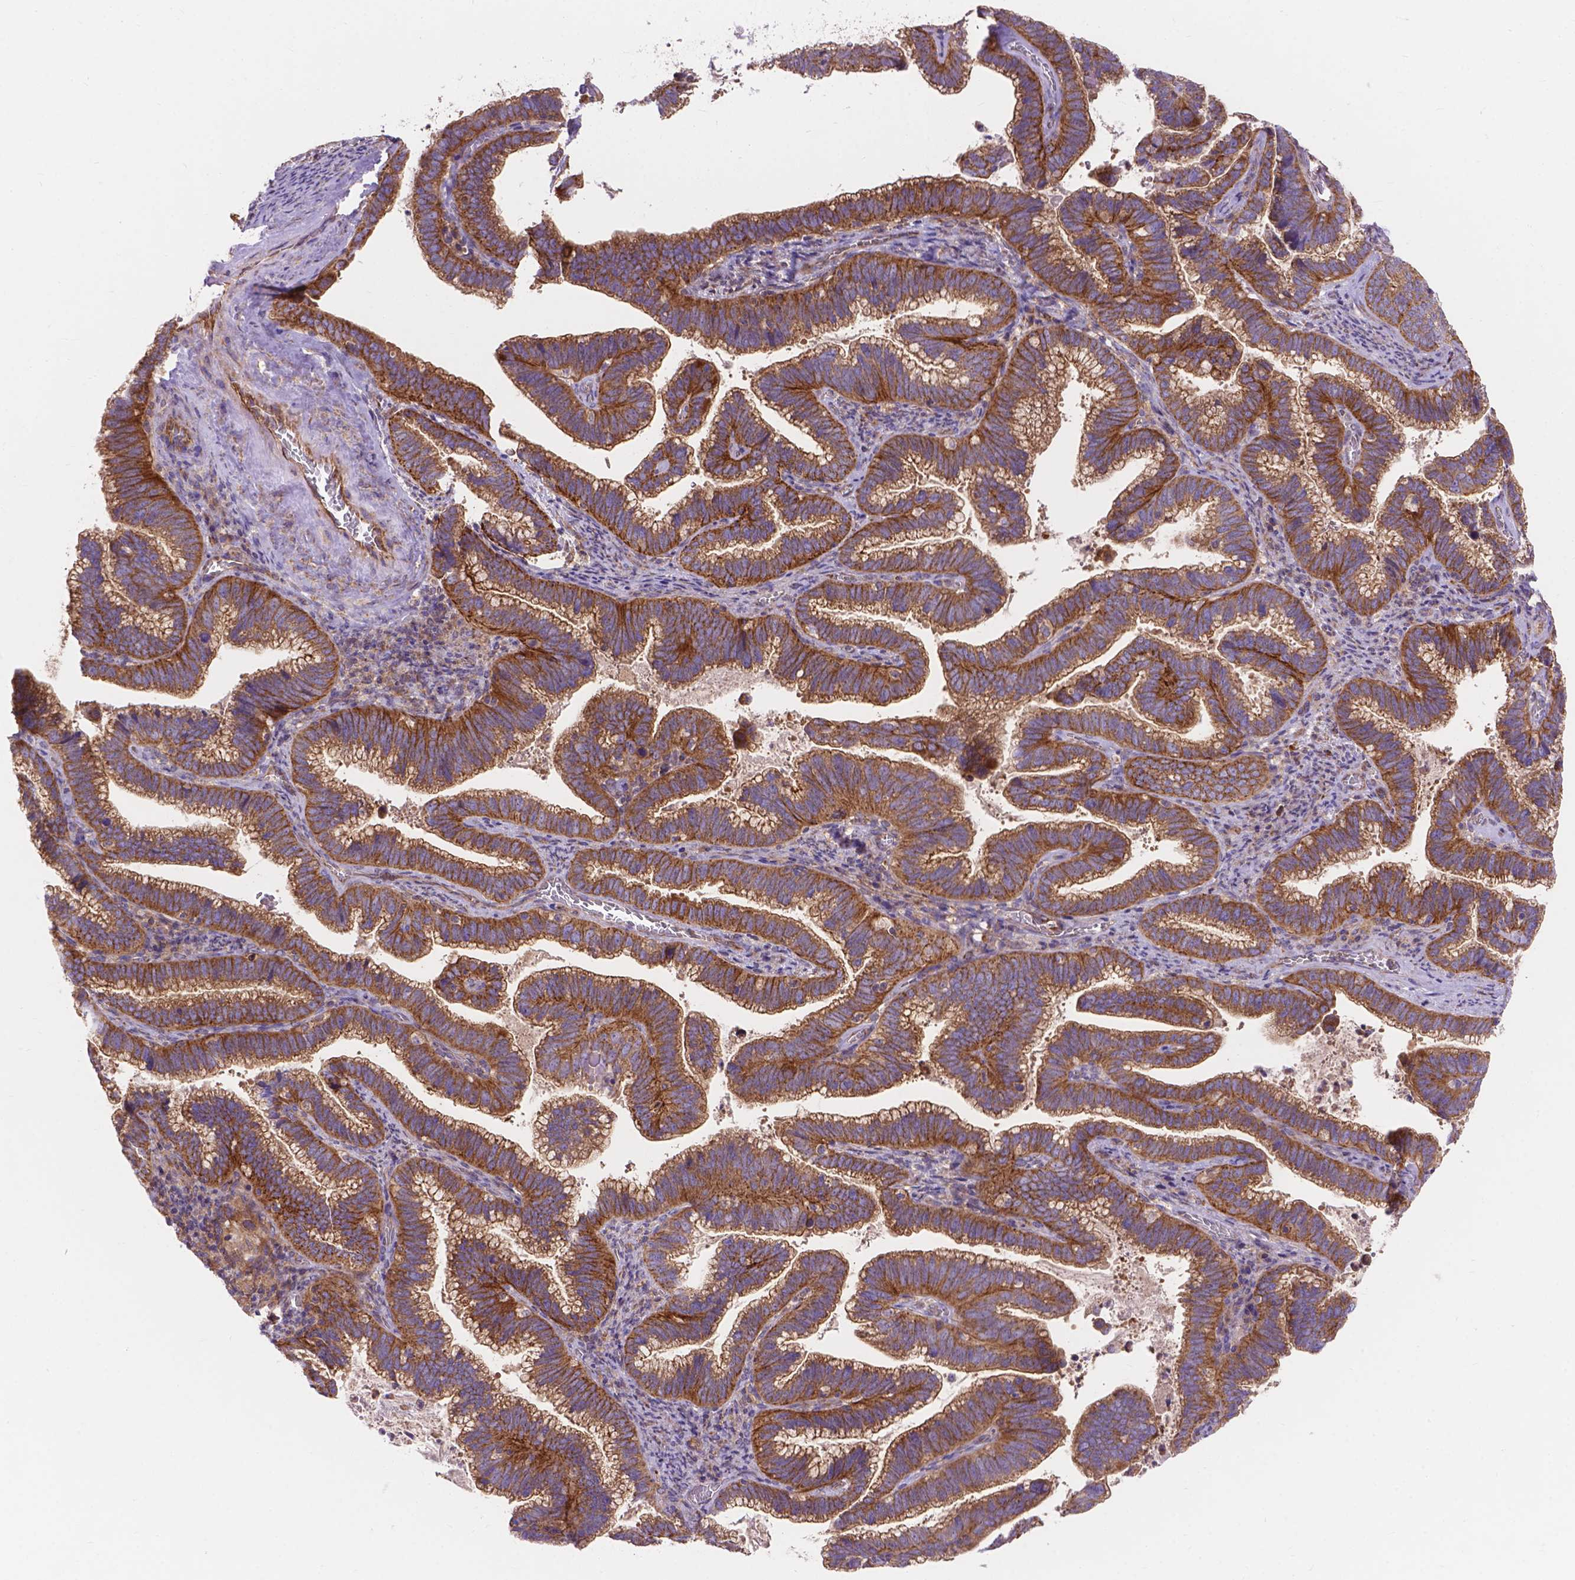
{"staining": {"intensity": "strong", "quantity": ">75%", "location": "cytoplasmic/membranous"}, "tissue": "cervical cancer", "cell_type": "Tumor cells", "image_type": "cancer", "snomed": [{"axis": "morphology", "description": "Adenocarcinoma, NOS"}, {"axis": "topography", "description": "Cervix"}], "caption": "Immunohistochemical staining of cervical adenocarcinoma demonstrates strong cytoplasmic/membranous protein expression in about >75% of tumor cells. (DAB IHC with brightfield microscopy, high magnification).", "gene": "AK3", "patient": {"sex": "female", "age": 61}}